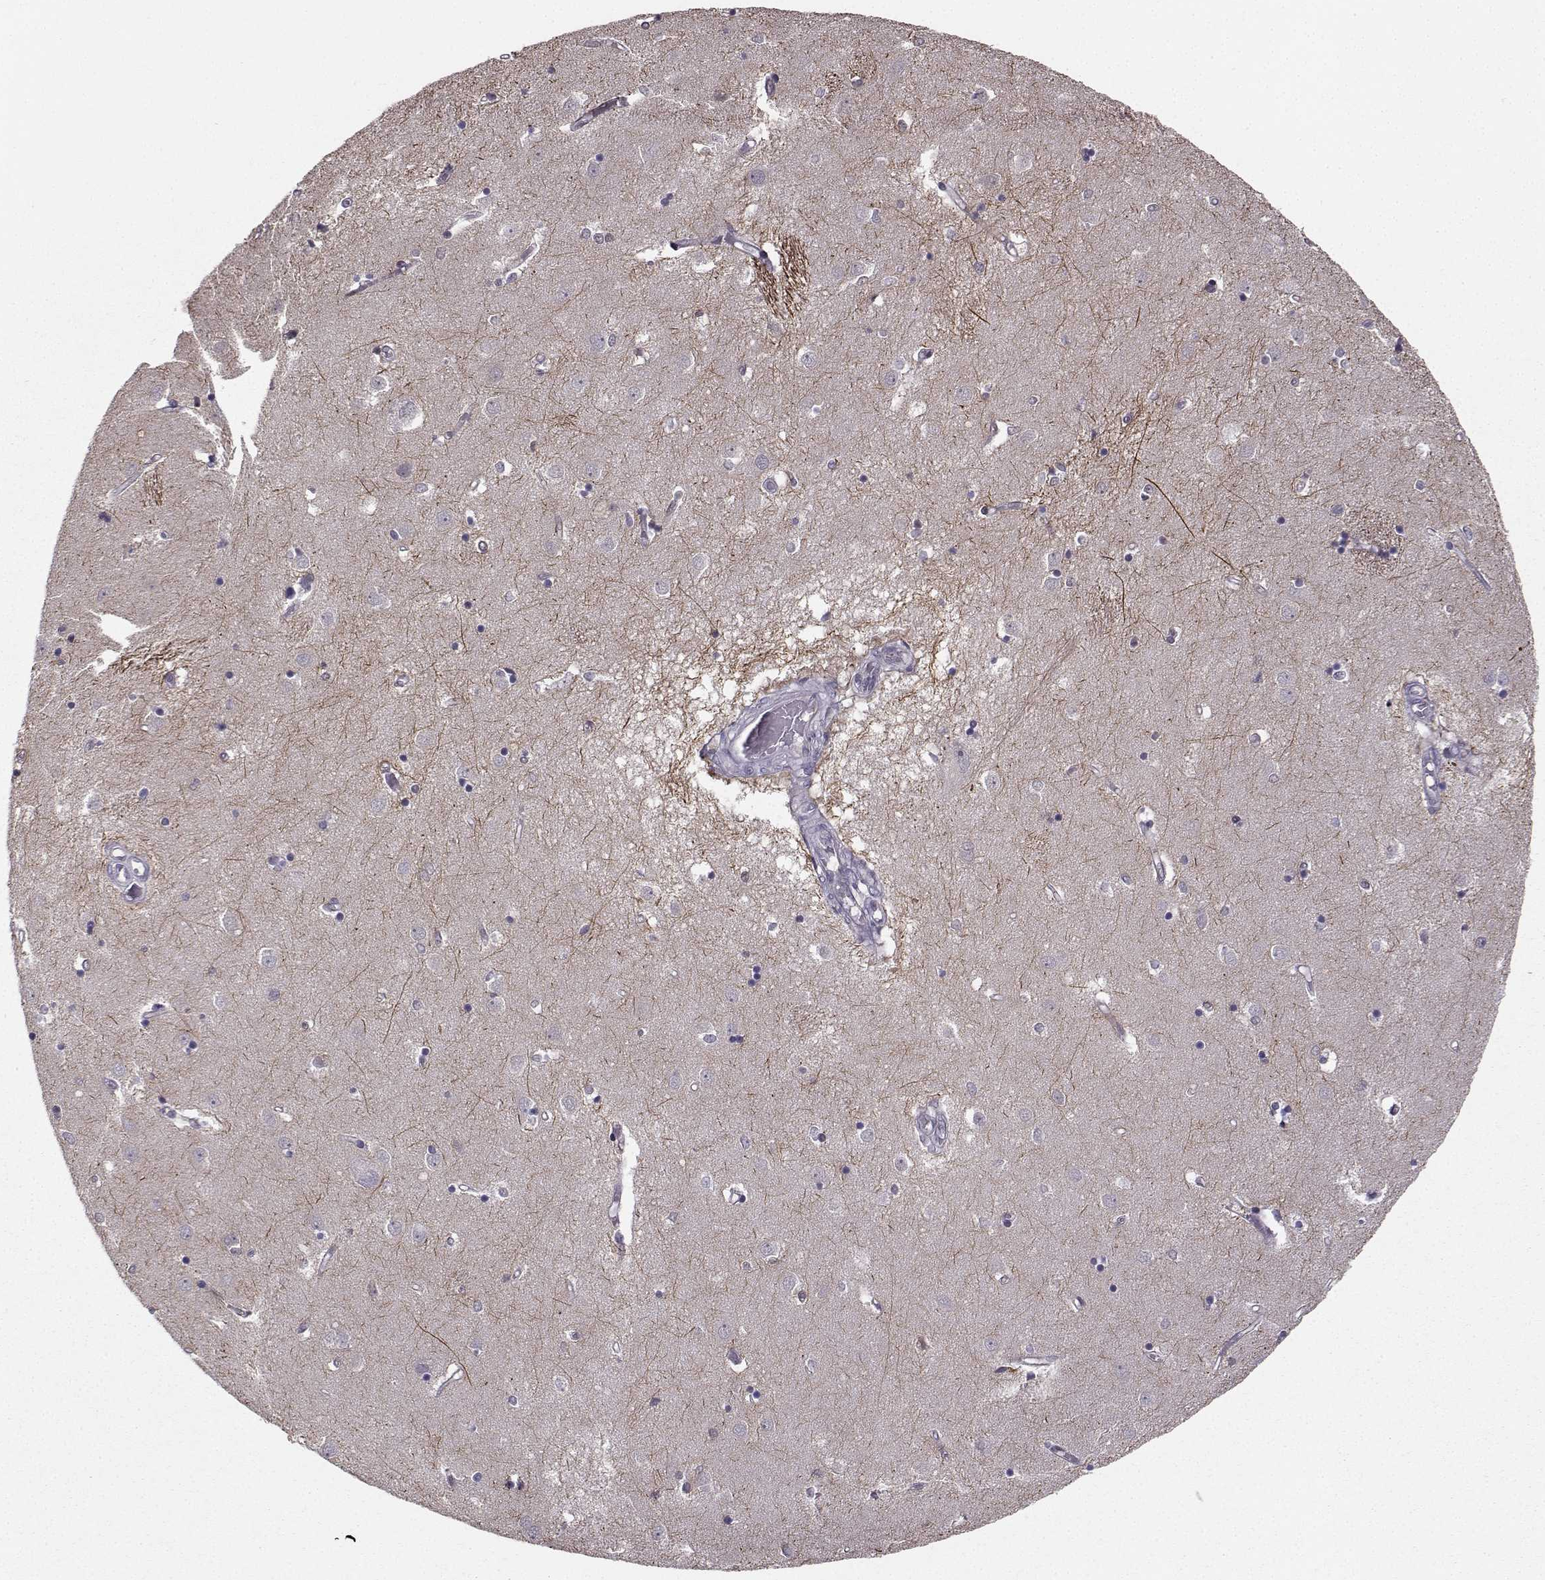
{"staining": {"intensity": "negative", "quantity": "none", "location": "none"}, "tissue": "caudate", "cell_type": "Glial cells", "image_type": "normal", "snomed": [{"axis": "morphology", "description": "Normal tissue, NOS"}, {"axis": "topography", "description": "Lateral ventricle wall"}], "caption": "Unremarkable caudate was stained to show a protein in brown. There is no significant expression in glial cells. (DAB IHC visualized using brightfield microscopy, high magnification).", "gene": "PKP2", "patient": {"sex": "male", "age": 54}}